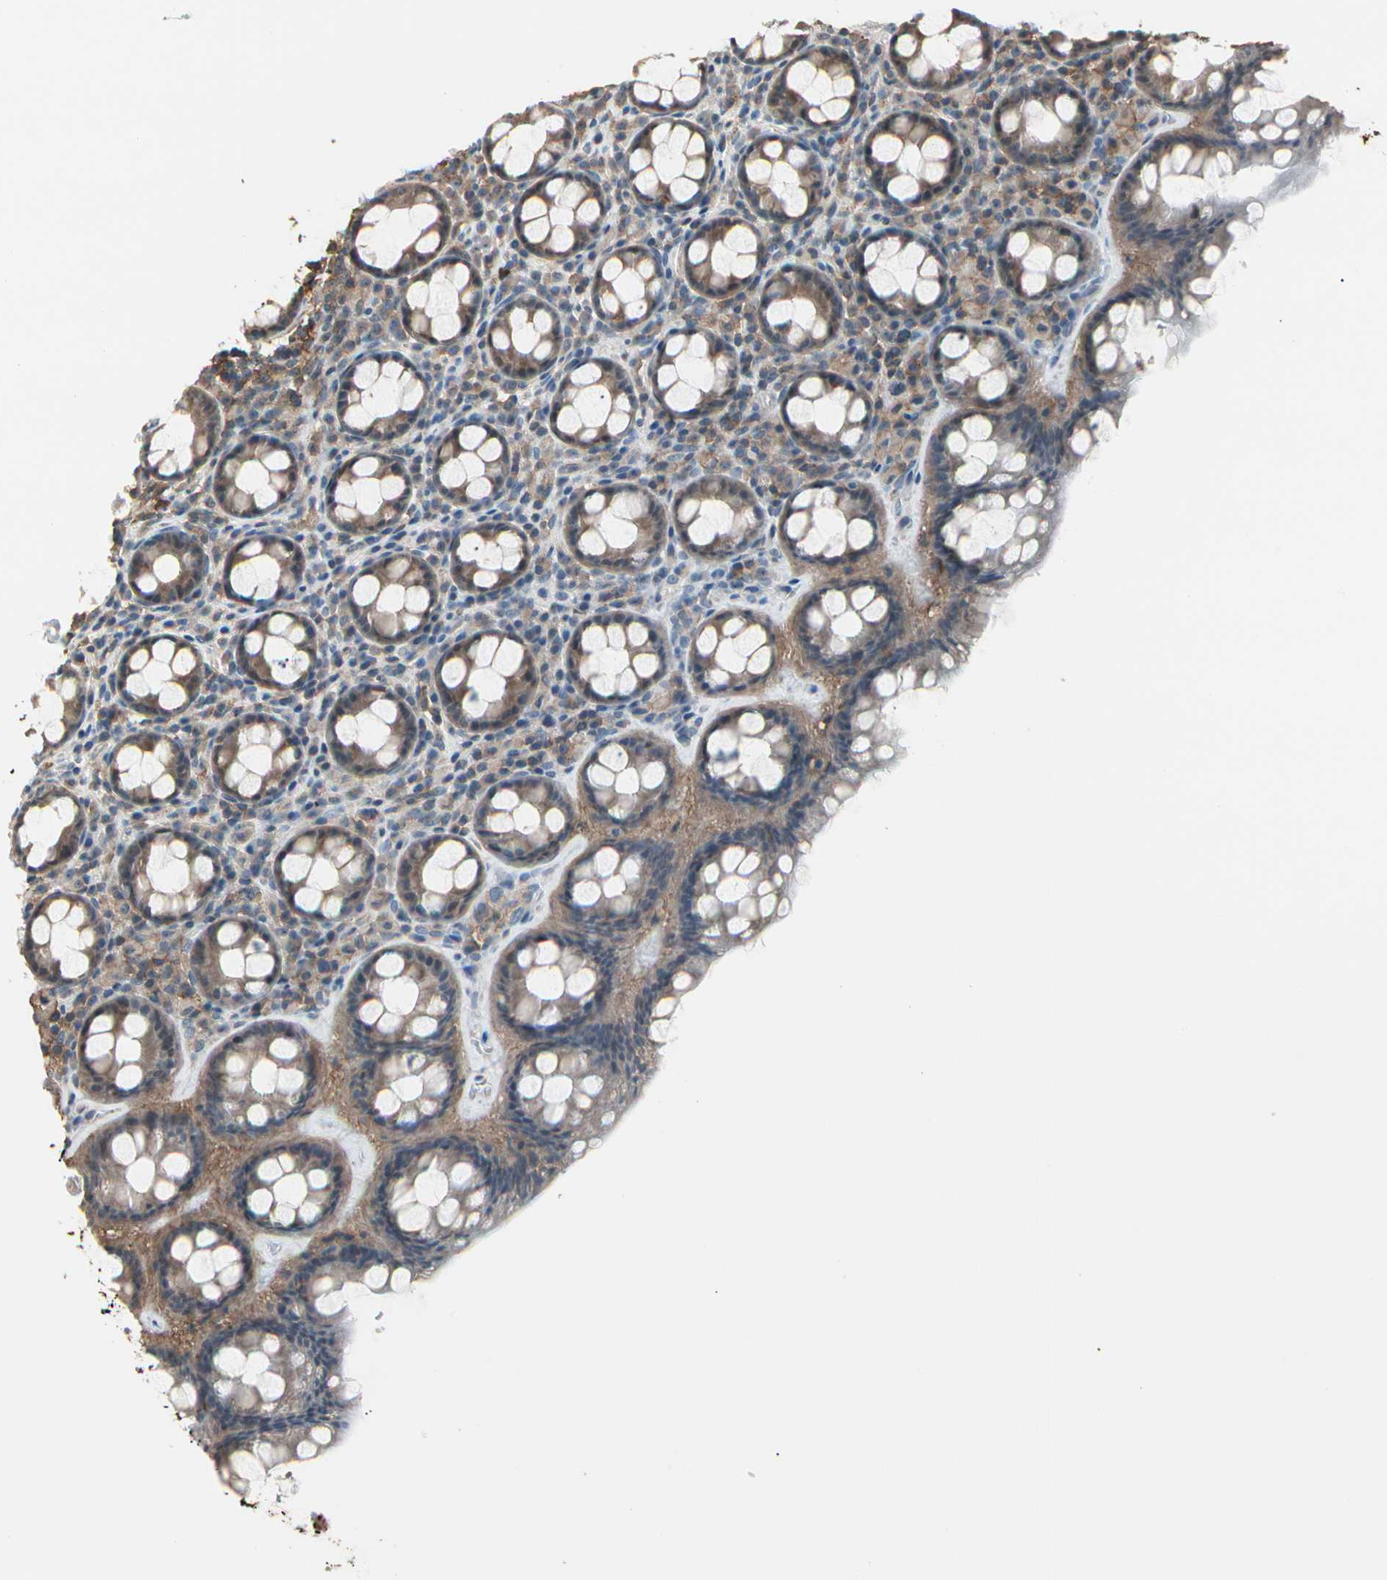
{"staining": {"intensity": "moderate", "quantity": "25%-75%", "location": "cytoplasmic/membranous"}, "tissue": "rectum", "cell_type": "Glandular cells", "image_type": "normal", "snomed": [{"axis": "morphology", "description": "Normal tissue, NOS"}, {"axis": "topography", "description": "Rectum"}], "caption": "A medium amount of moderate cytoplasmic/membranous expression is identified in about 25%-75% of glandular cells in benign rectum.", "gene": "MAPK13", "patient": {"sex": "male", "age": 92}}